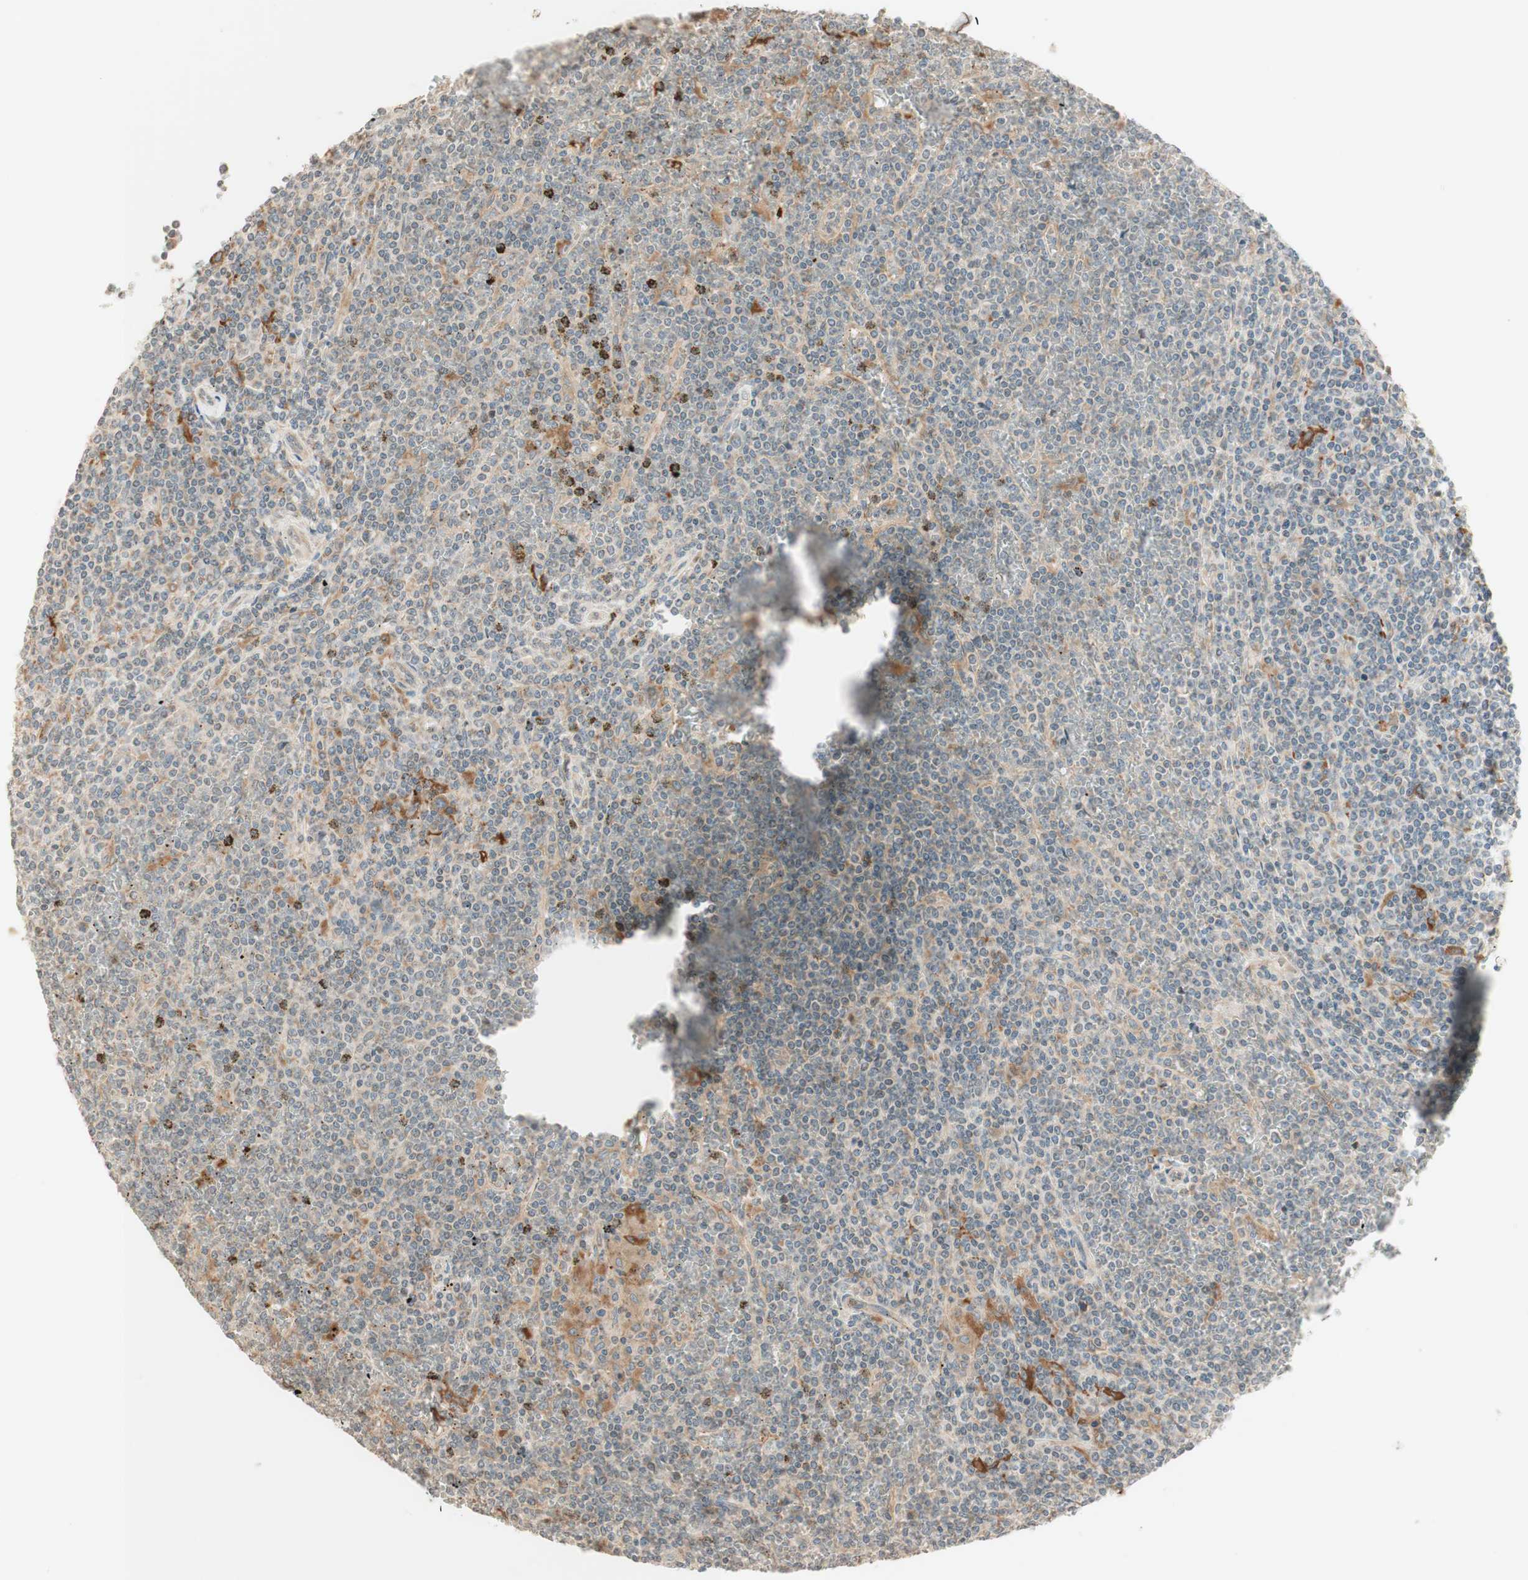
{"staining": {"intensity": "weak", "quantity": "<25%", "location": "cytoplasmic/membranous"}, "tissue": "lymphoma", "cell_type": "Tumor cells", "image_type": "cancer", "snomed": [{"axis": "morphology", "description": "Malignant lymphoma, non-Hodgkin's type, Low grade"}, {"axis": "topography", "description": "Spleen"}], "caption": "Human low-grade malignant lymphoma, non-Hodgkin's type stained for a protein using immunohistochemistry (IHC) exhibits no positivity in tumor cells.", "gene": "CLCN2", "patient": {"sex": "female", "age": 19}}